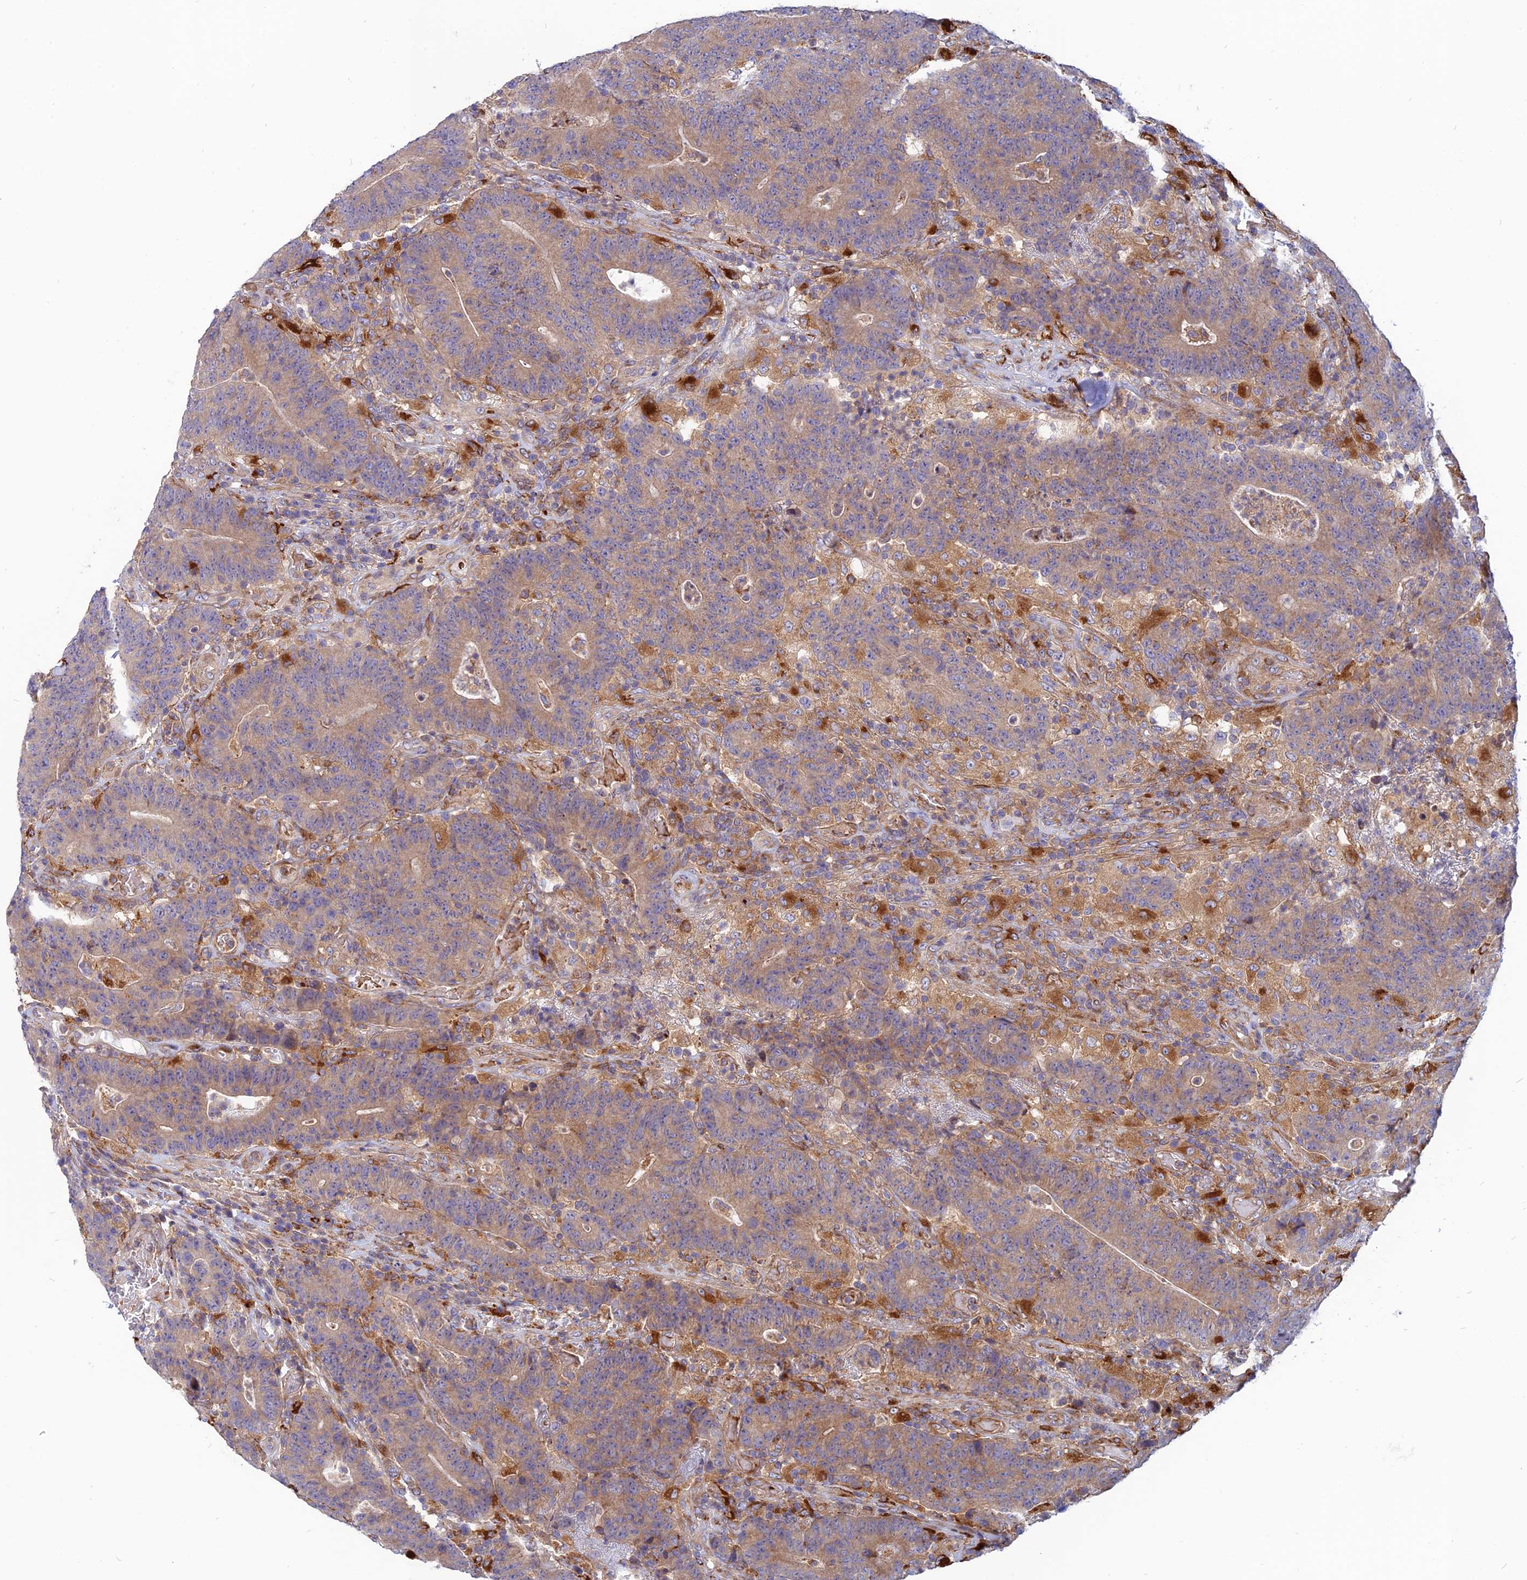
{"staining": {"intensity": "weak", "quantity": ">75%", "location": "cytoplasmic/membranous"}, "tissue": "colorectal cancer", "cell_type": "Tumor cells", "image_type": "cancer", "snomed": [{"axis": "morphology", "description": "Normal tissue, NOS"}, {"axis": "morphology", "description": "Adenocarcinoma, NOS"}, {"axis": "topography", "description": "Colon"}], "caption": "Colorectal cancer stained with immunohistochemistry displays weak cytoplasmic/membranous positivity in about >75% of tumor cells.", "gene": "PHKA2", "patient": {"sex": "female", "age": 75}}